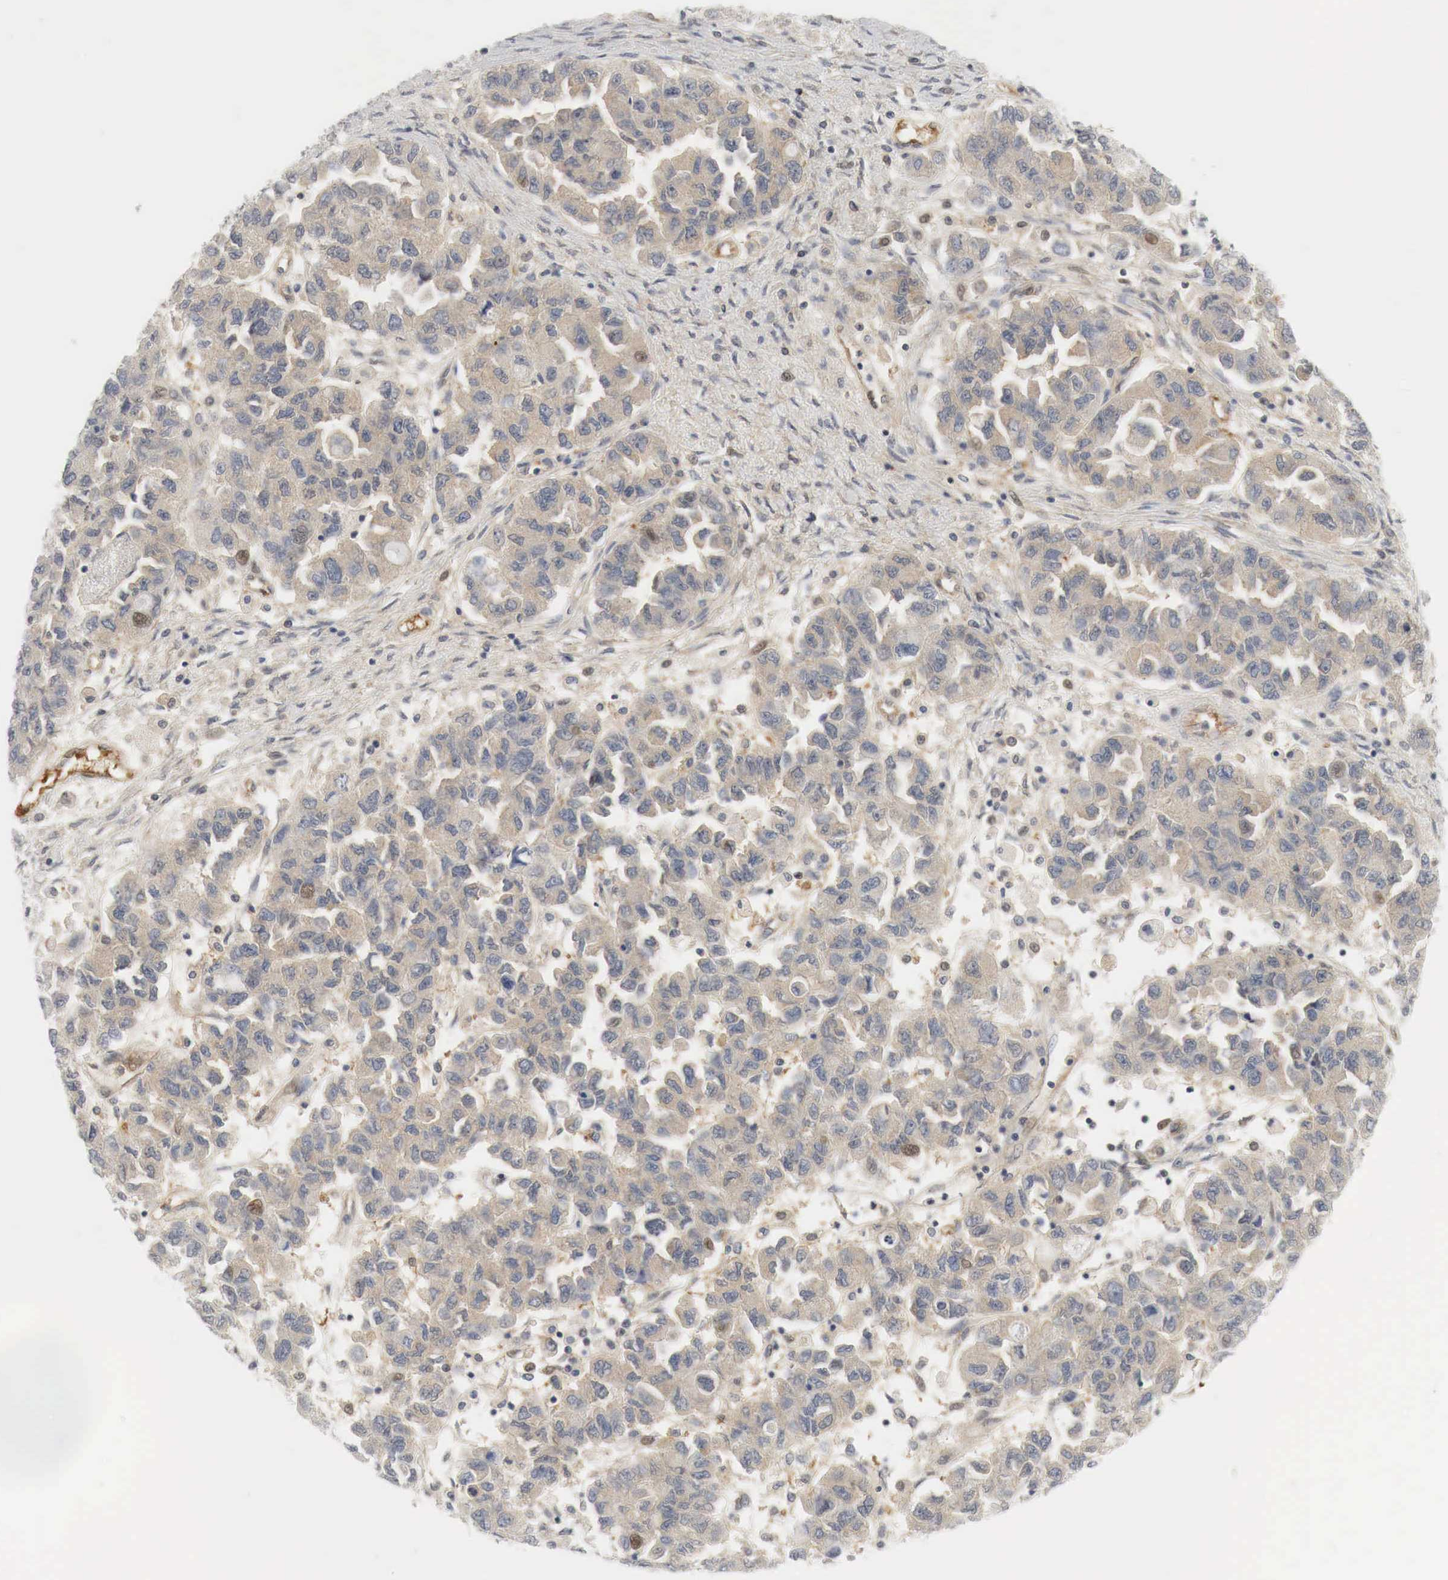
{"staining": {"intensity": "weak", "quantity": "25%-75%", "location": "cytoplasmic/membranous,nuclear"}, "tissue": "ovarian cancer", "cell_type": "Tumor cells", "image_type": "cancer", "snomed": [{"axis": "morphology", "description": "Cystadenocarcinoma, serous, NOS"}, {"axis": "topography", "description": "Ovary"}], "caption": "The photomicrograph shows a brown stain indicating the presence of a protein in the cytoplasmic/membranous and nuclear of tumor cells in ovarian cancer.", "gene": "MYC", "patient": {"sex": "female", "age": 84}}